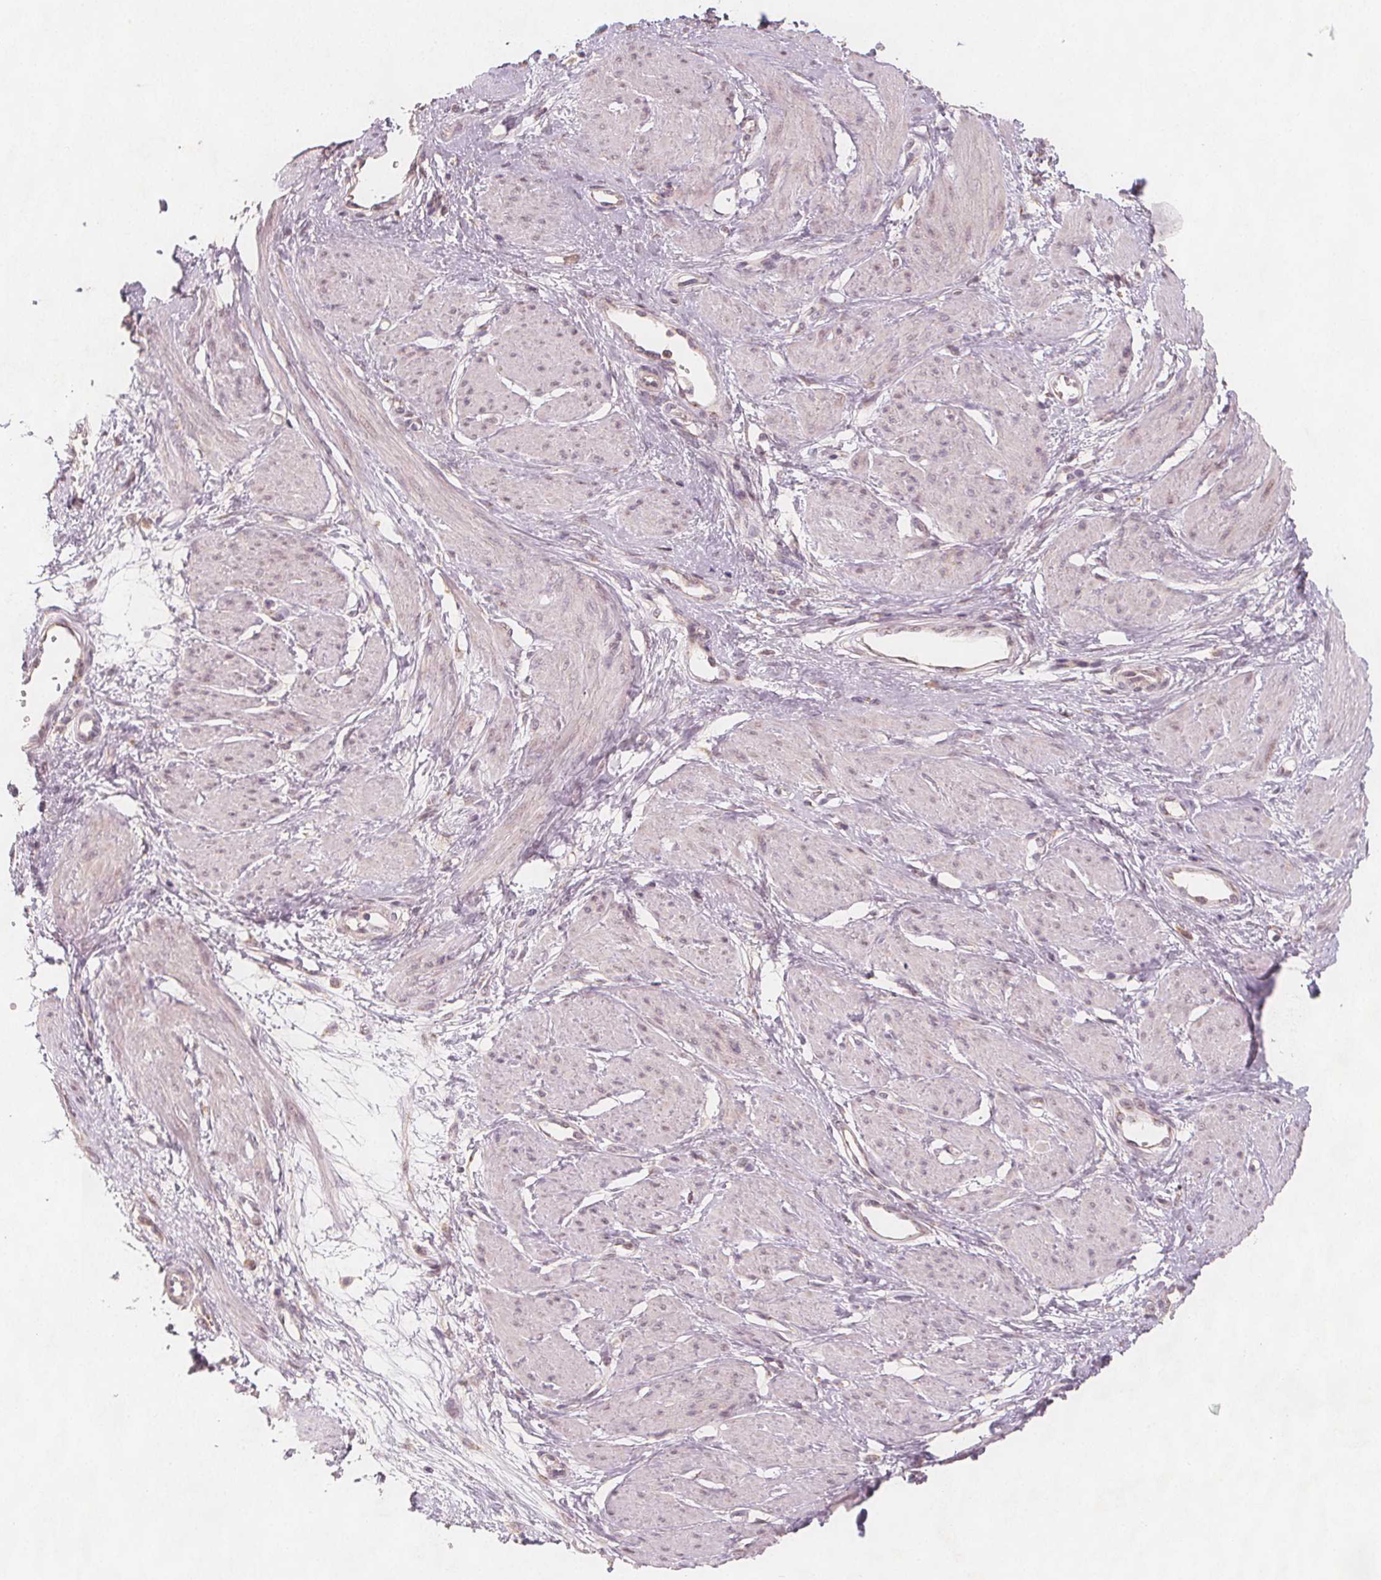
{"staining": {"intensity": "negative", "quantity": "none", "location": "none"}, "tissue": "smooth muscle", "cell_type": "Smooth muscle cells", "image_type": "normal", "snomed": [{"axis": "morphology", "description": "Normal tissue, NOS"}, {"axis": "topography", "description": "Smooth muscle"}, {"axis": "topography", "description": "Uterus"}], "caption": "A high-resolution image shows immunohistochemistry (IHC) staining of benign smooth muscle, which demonstrates no significant positivity in smooth muscle cells.", "gene": "NCSTN", "patient": {"sex": "female", "age": 39}}